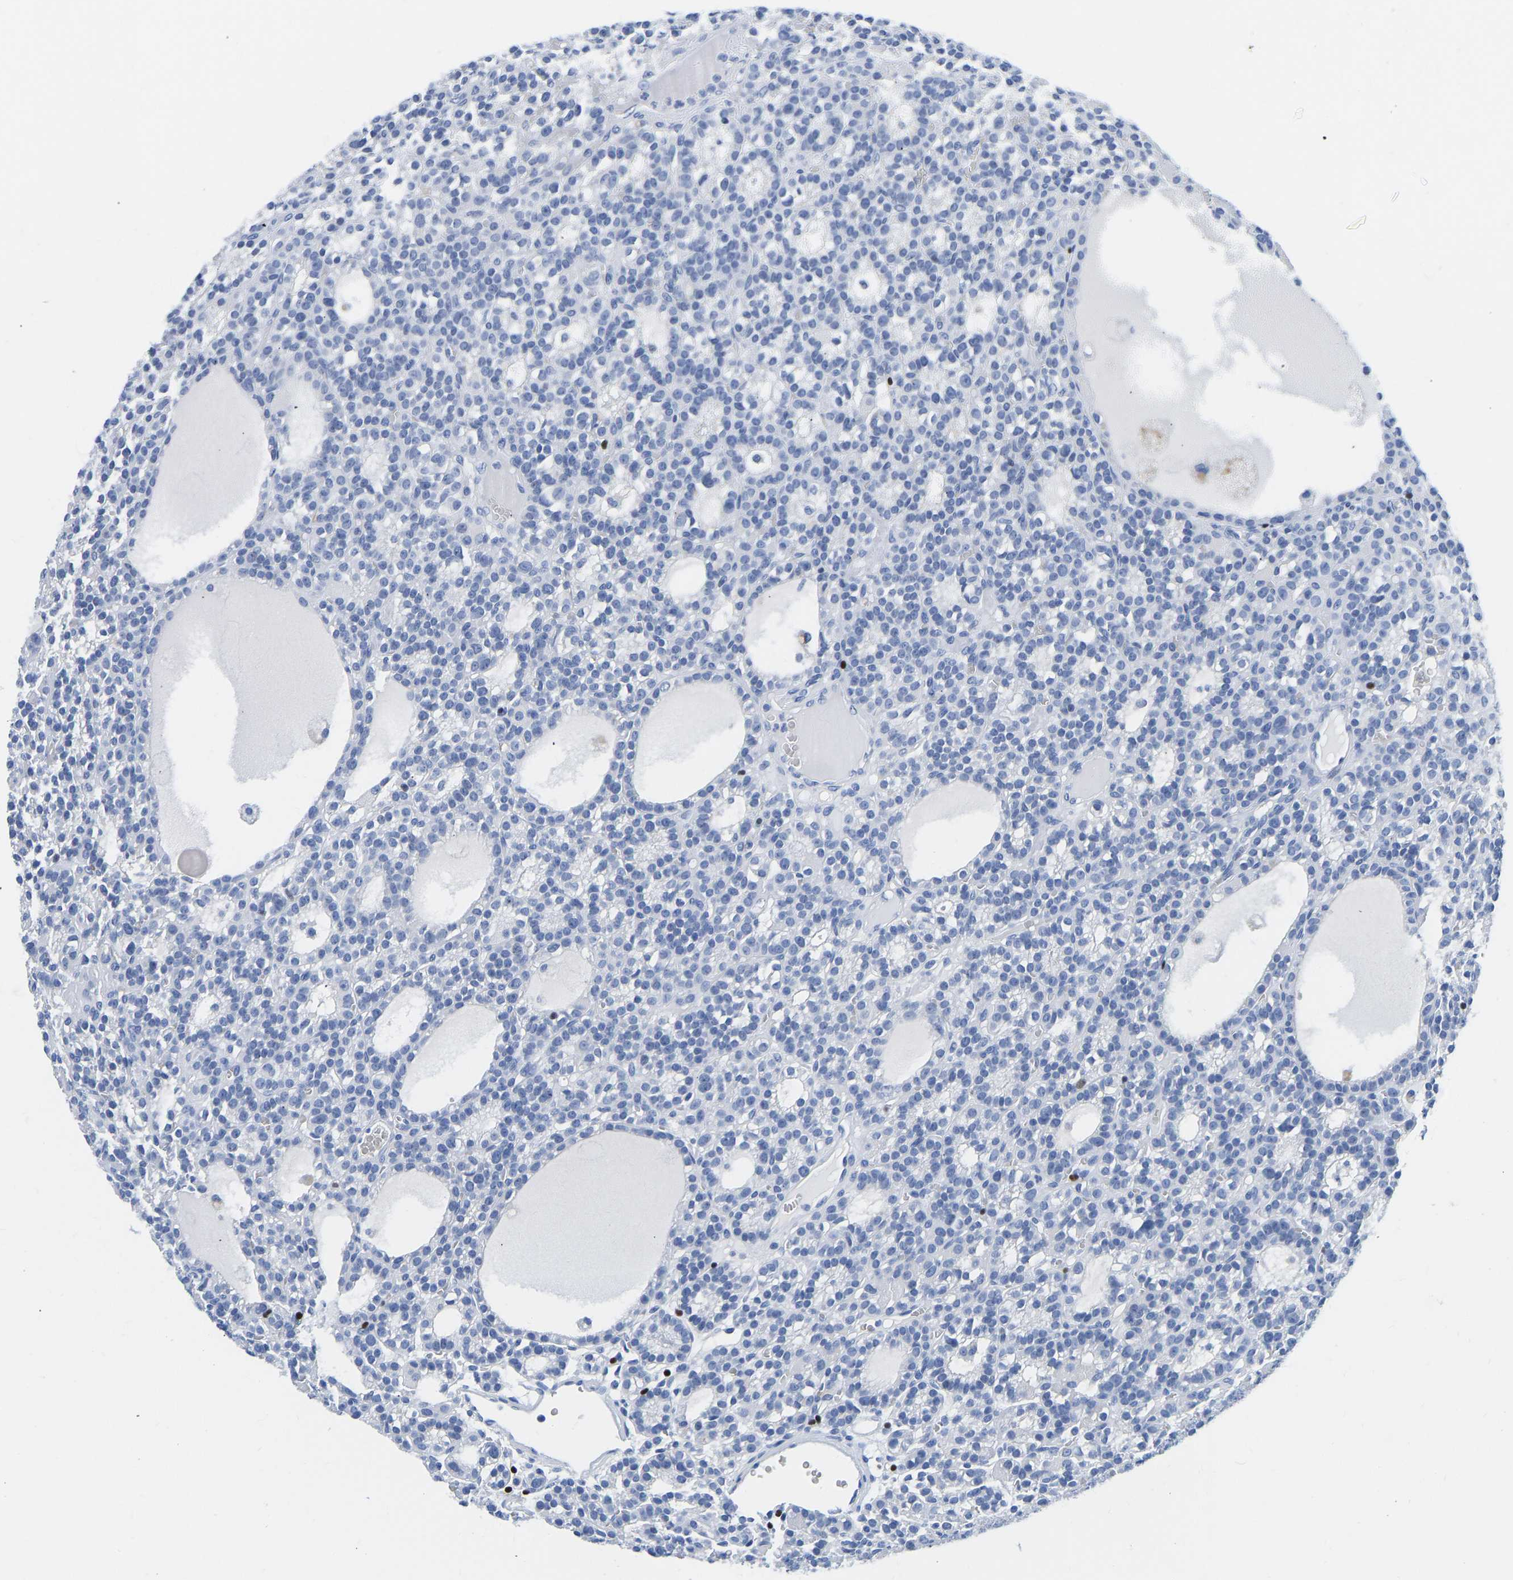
{"staining": {"intensity": "negative", "quantity": "none", "location": "none"}, "tissue": "parathyroid gland", "cell_type": "Glandular cells", "image_type": "normal", "snomed": [{"axis": "morphology", "description": "Normal tissue, NOS"}, {"axis": "morphology", "description": "Adenoma, NOS"}, {"axis": "topography", "description": "Parathyroid gland"}], "caption": "A high-resolution micrograph shows immunohistochemistry staining of unremarkable parathyroid gland, which displays no significant positivity in glandular cells.", "gene": "TCF7", "patient": {"sex": "female", "age": 58}}